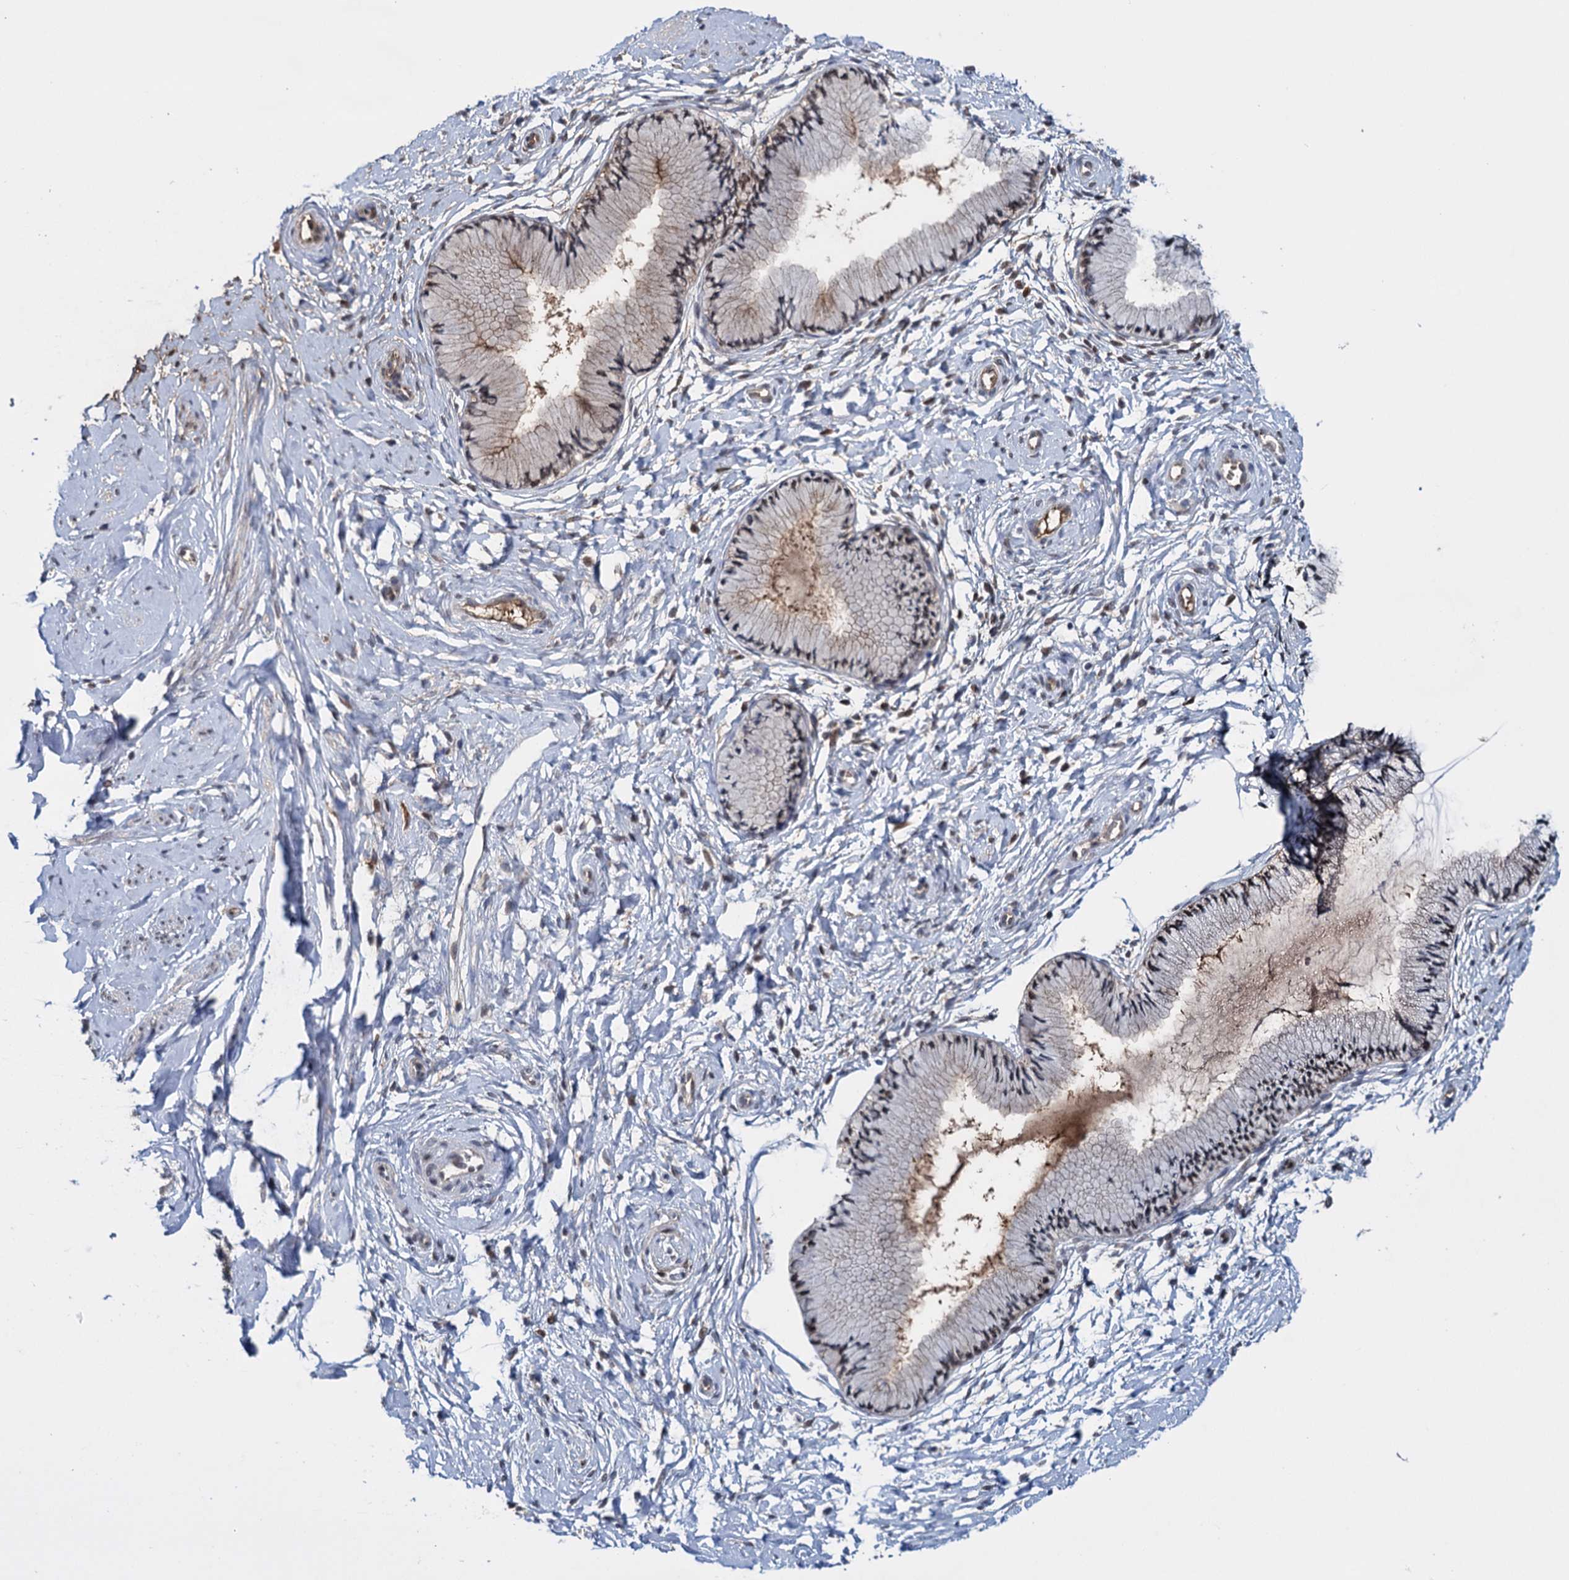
{"staining": {"intensity": "weak", "quantity": "<25%", "location": "cytoplasmic/membranous"}, "tissue": "cervix", "cell_type": "Glandular cells", "image_type": "normal", "snomed": [{"axis": "morphology", "description": "Normal tissue, NOS"}, {"axis": "topography", "description": "Cervix"}], "caption": "Glandular cells are negative for protein expression in normal human cervix. Nuclei are stained in blue.", "gene": "GLO1", "patient": {"sex": "female", "age": 33}}